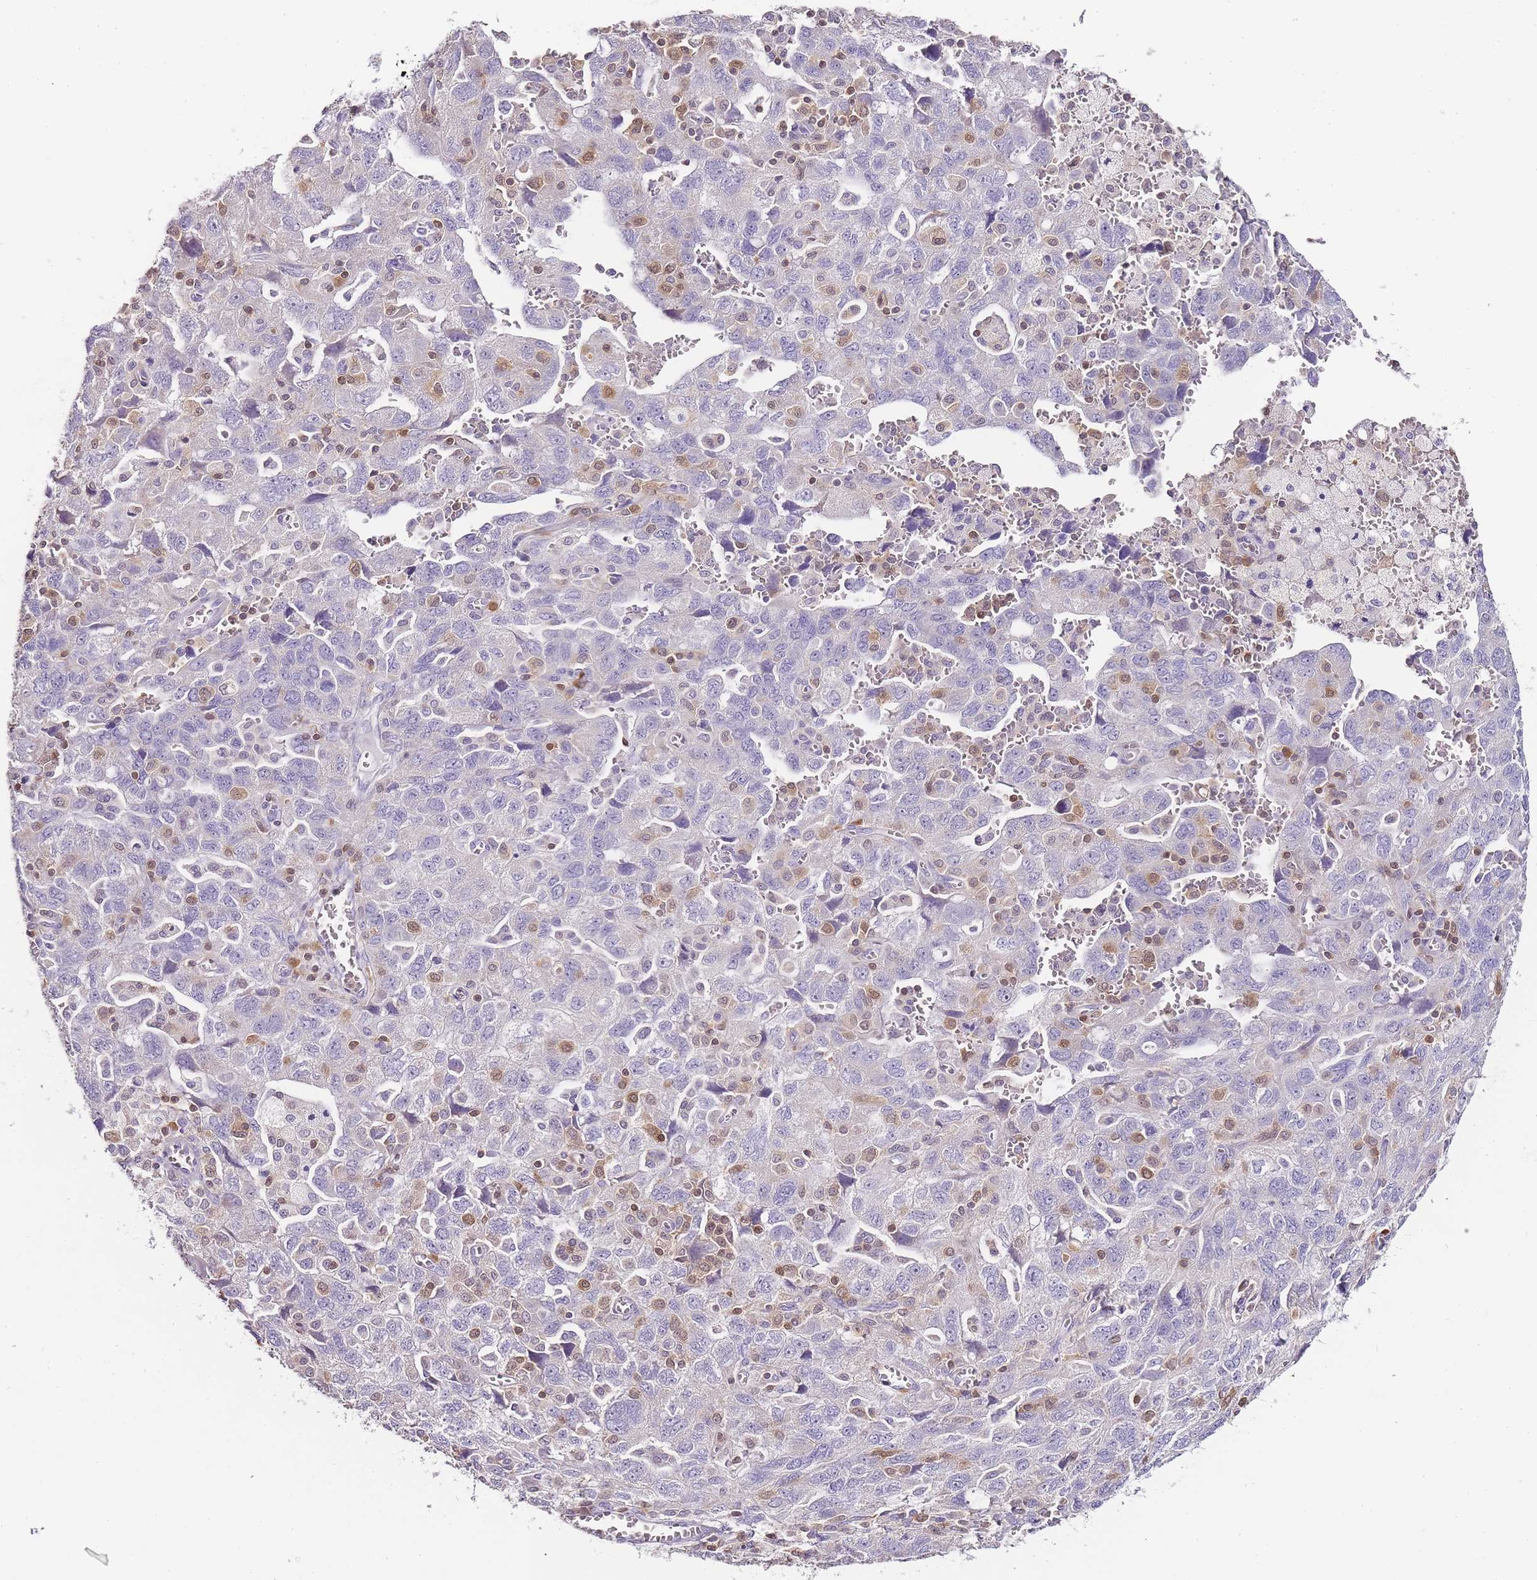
{"staining": {"intensity": "negative", "quantity": "none", "location": "none"}, "tissue": "ovarian cancer", "cell_type": "Tumor cells", "image_type": "cancer", "snomed": [{"axis": "morphology", "description": "Carcinoma, NOS"}, {"axis": "morphology", "description": "Cystadenocarcinoma, serous, NOS"}, {"axis": "topography", "description": "Ovary"}], "caption": "Immunohistochemistry (IHC) image of neoplastic tissue: ovarian cancer (serous cystadenocarcinoma) stained with DAB exhibits no significant protein expression in tumor cells. (DAB (3,3'-diaminobenzidine) immunohistochemistry (IHC) with hematoxylin counter stain).", "gene": "ZBP1", "patient": {"sex": "female", "age": 69}}